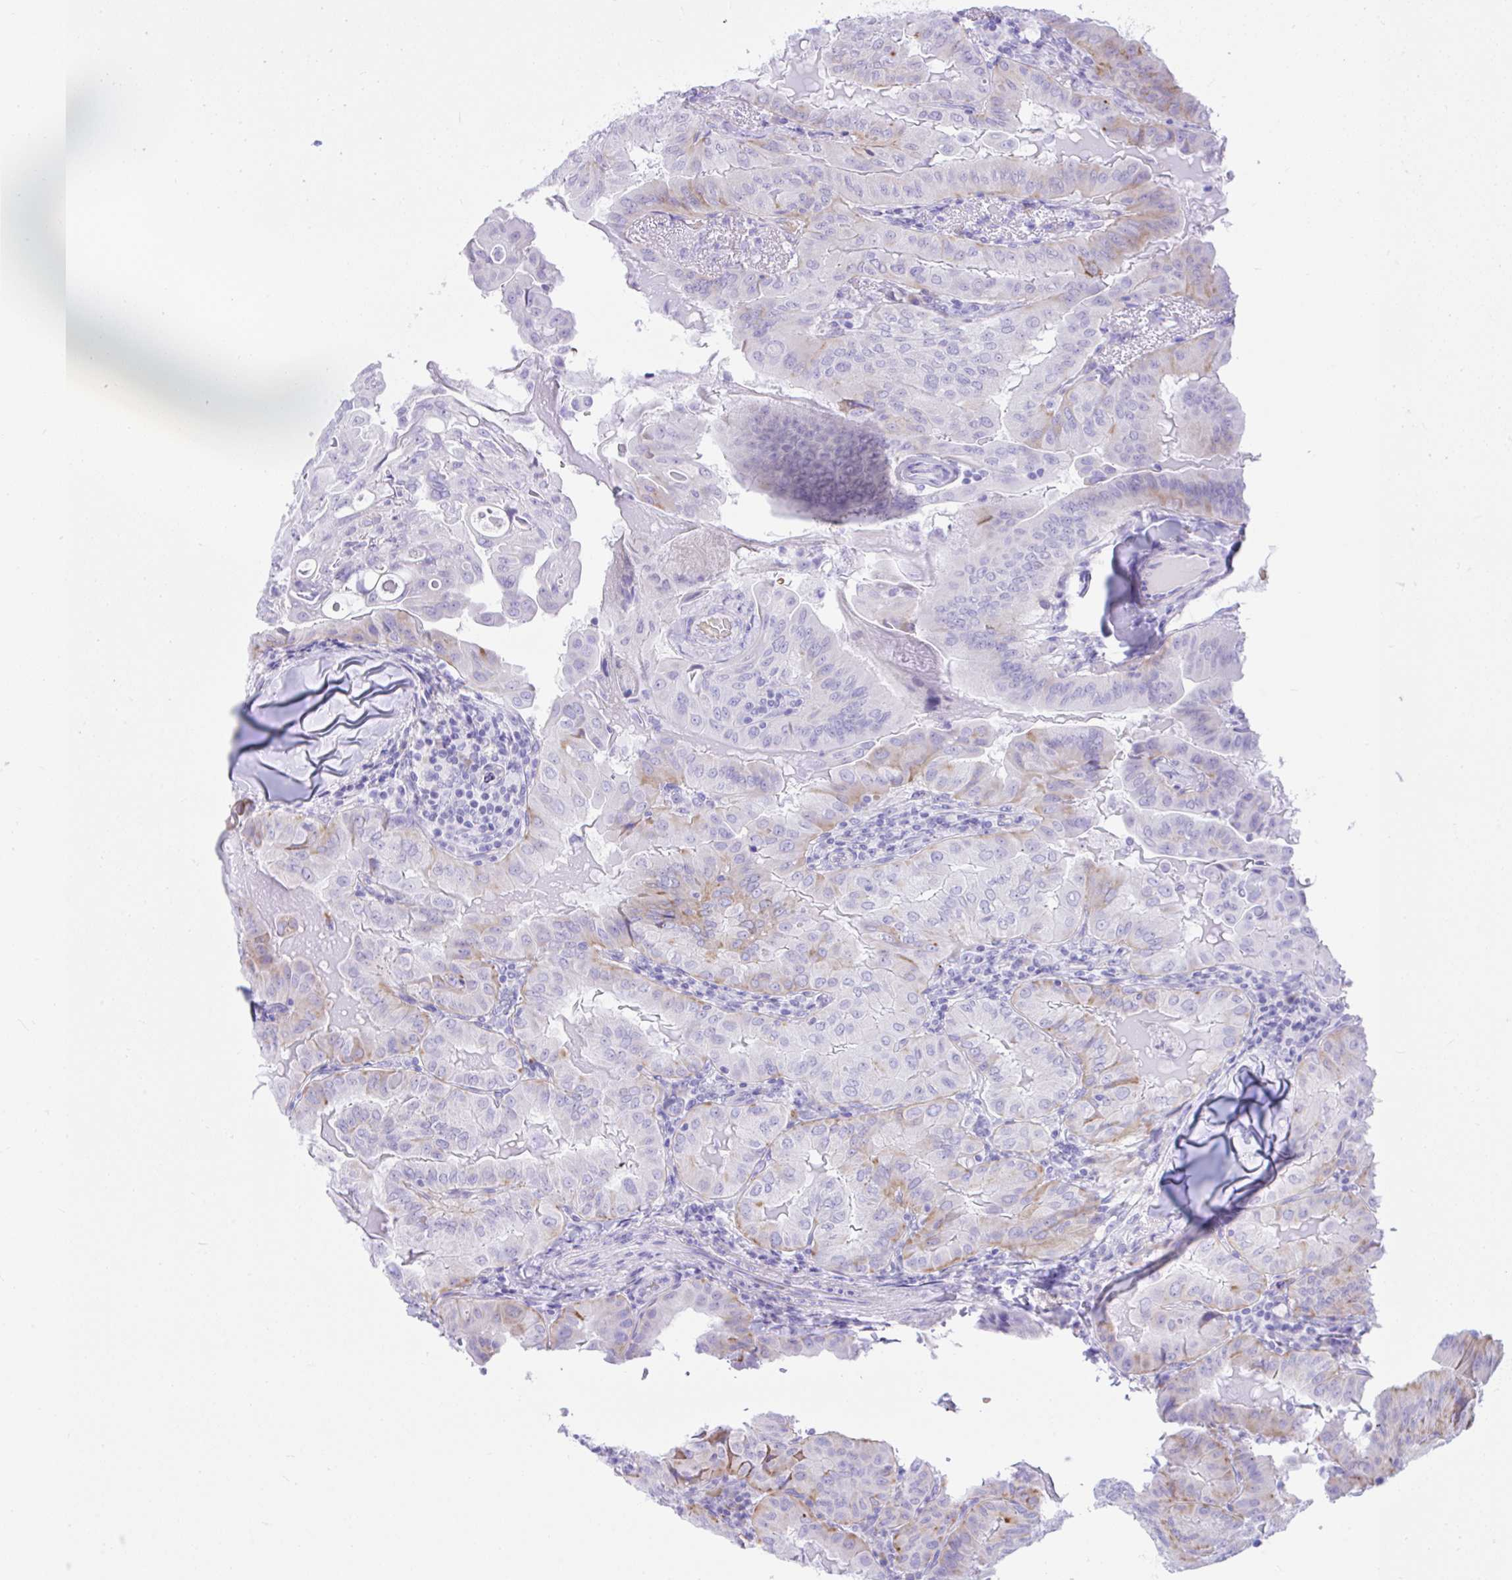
{"staining": {"intensity": "weak", "quantity": "<25%", "location": "cytoplasmic/membranous"}, "tissue": "thyroid cancer", "cell_type": "Tumor cells", "image_type": "cancer", "snomed": [{"axis": "morphology", "description": "Papillary adenocarcinoma, NOS"}, {"axis": "topography", "description": "Thyroid gland"}], "caption": "Tumor cells show no significant positivity in papillary adenocarcinoma (thyroid).", "gene": "SEL1L2", "patient": {"sex": "female", "age": 68}}